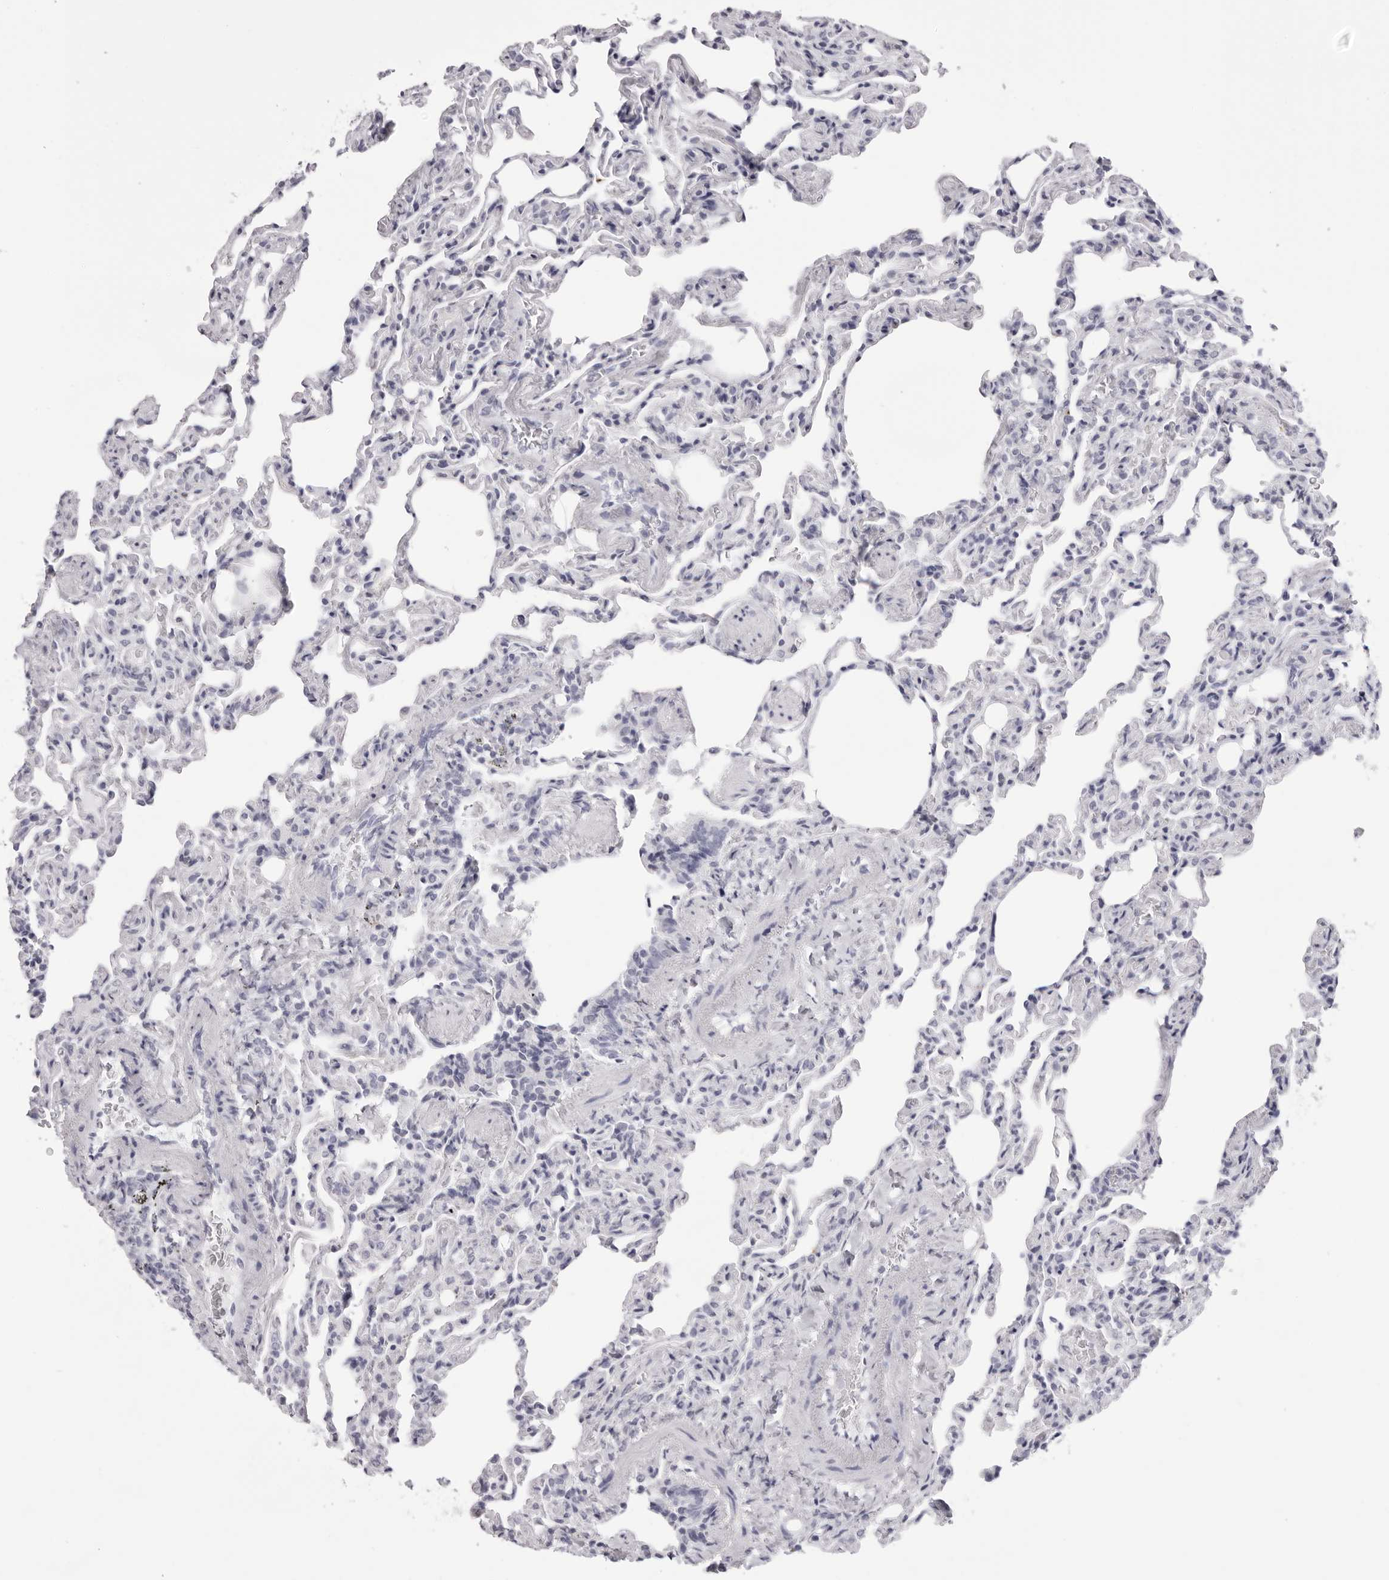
{"staining": {"intensity": "negative", "quantity": "none", "location": "none"}, "tissue": "lung", "cell_type": "Alveolar cells", "image_type": "normal", "snomed": [{"axis": "morphology", "description": "Normal tissue, NOS"}, {"axis": "topography", "description": "Lung"}], "caption": "Protein analysis of unremarkable lung reveals no significant staining in alveolar cells.", "gene": "TMOD4", "patient": {"sex": "male", "age": 20}}